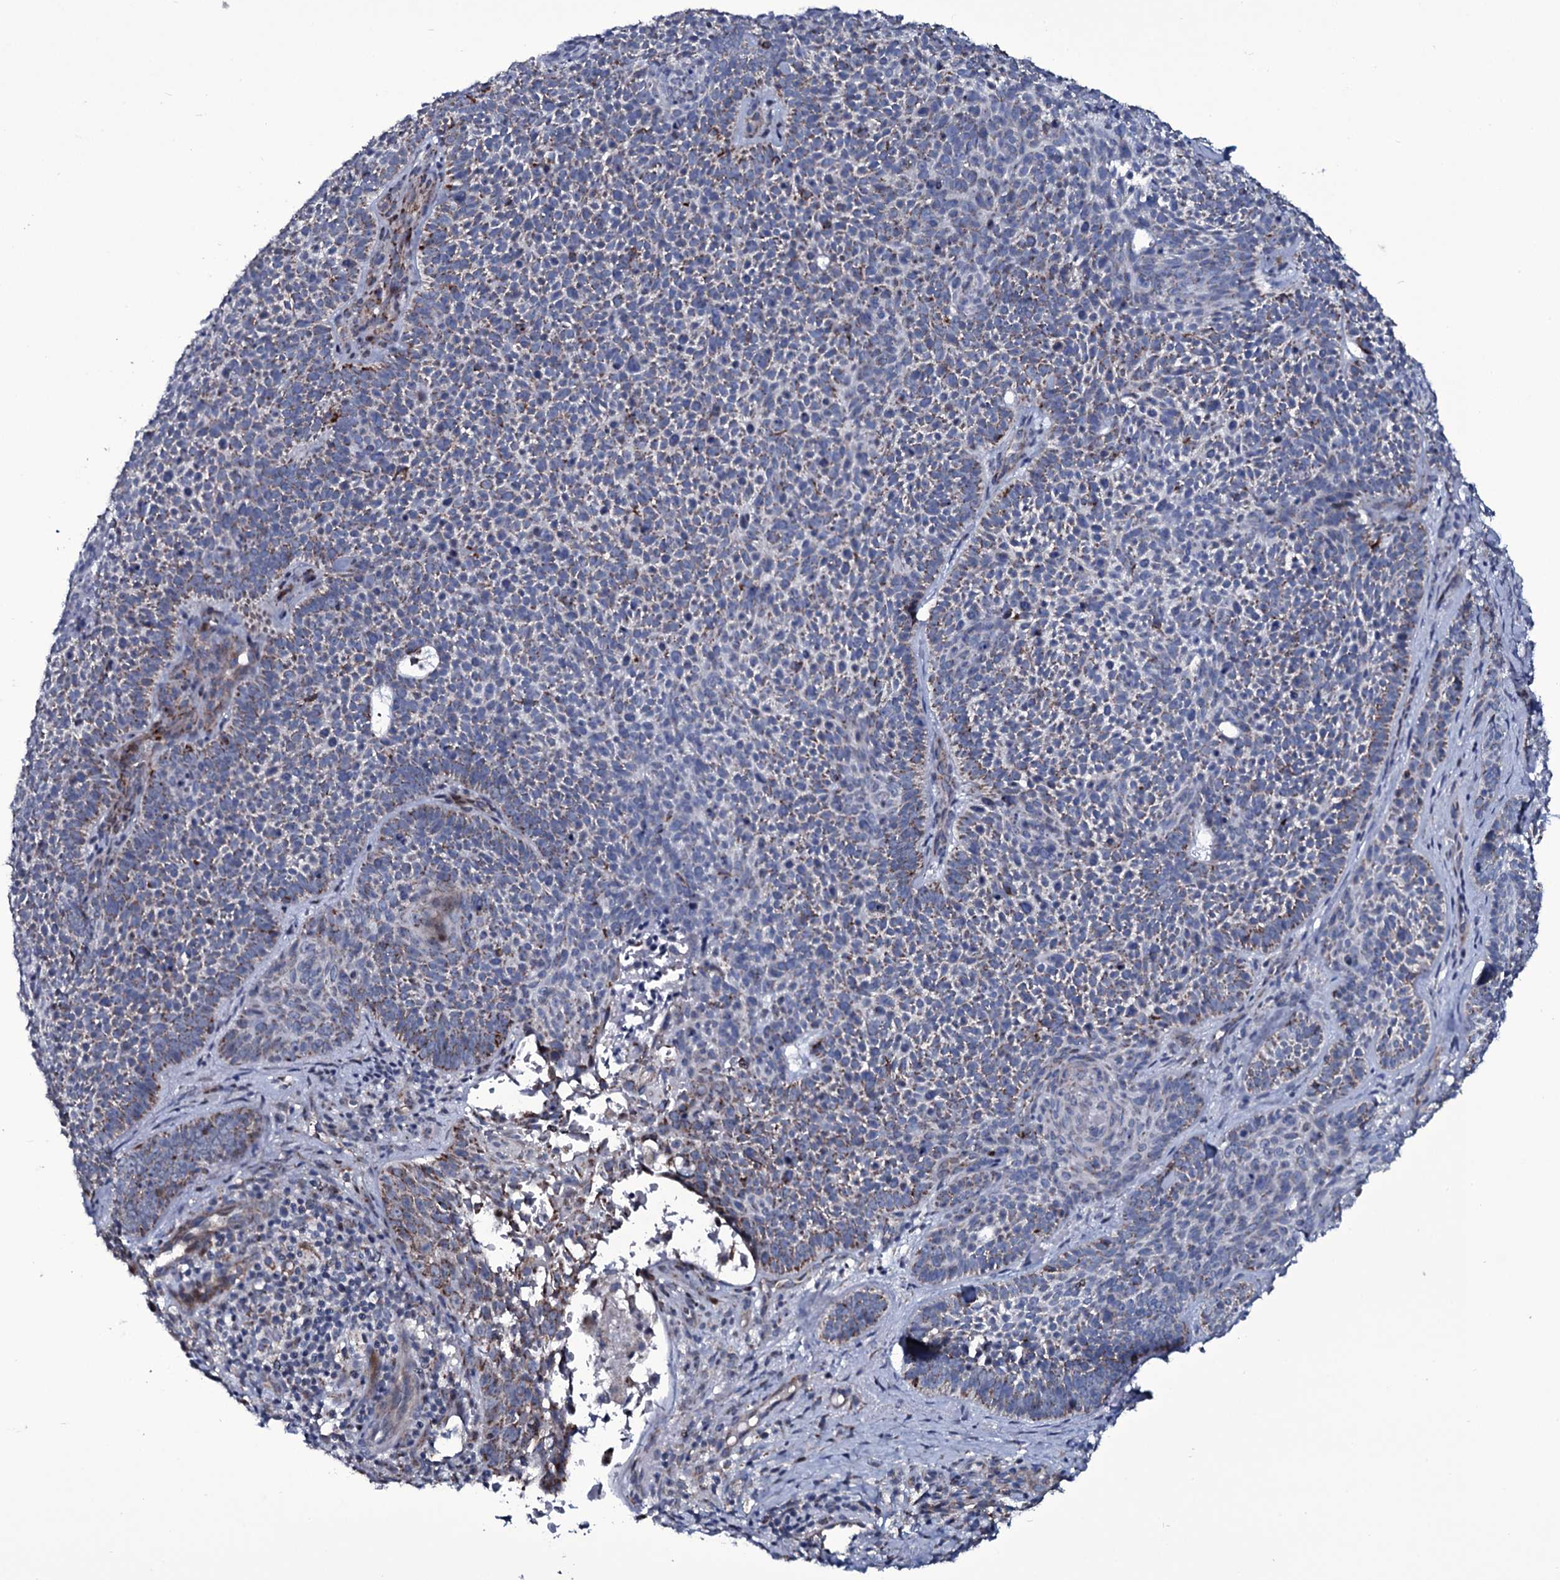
{"staining": {"intensity": "weak", "quantity": "25%-75%", "location": "cytoplasmic/membranous"}, "tissue": "skin cancer", "cell_type": "Tumor cells", "image_type": "cancer", "snomed": [{"axis": "morphology", "description": "Basal cell carcinoma"}, {"axis": "topography", "description": "Skin"}], "caption": "A histopathology image showing weak cytoplasmic/membranous expression in about 25%-75% of tumor cells in skin cancer, as visualized by brown immunohistochemical staining.", "gene": "WIPF3", "patient": {"sex": "male", "age": 85}}